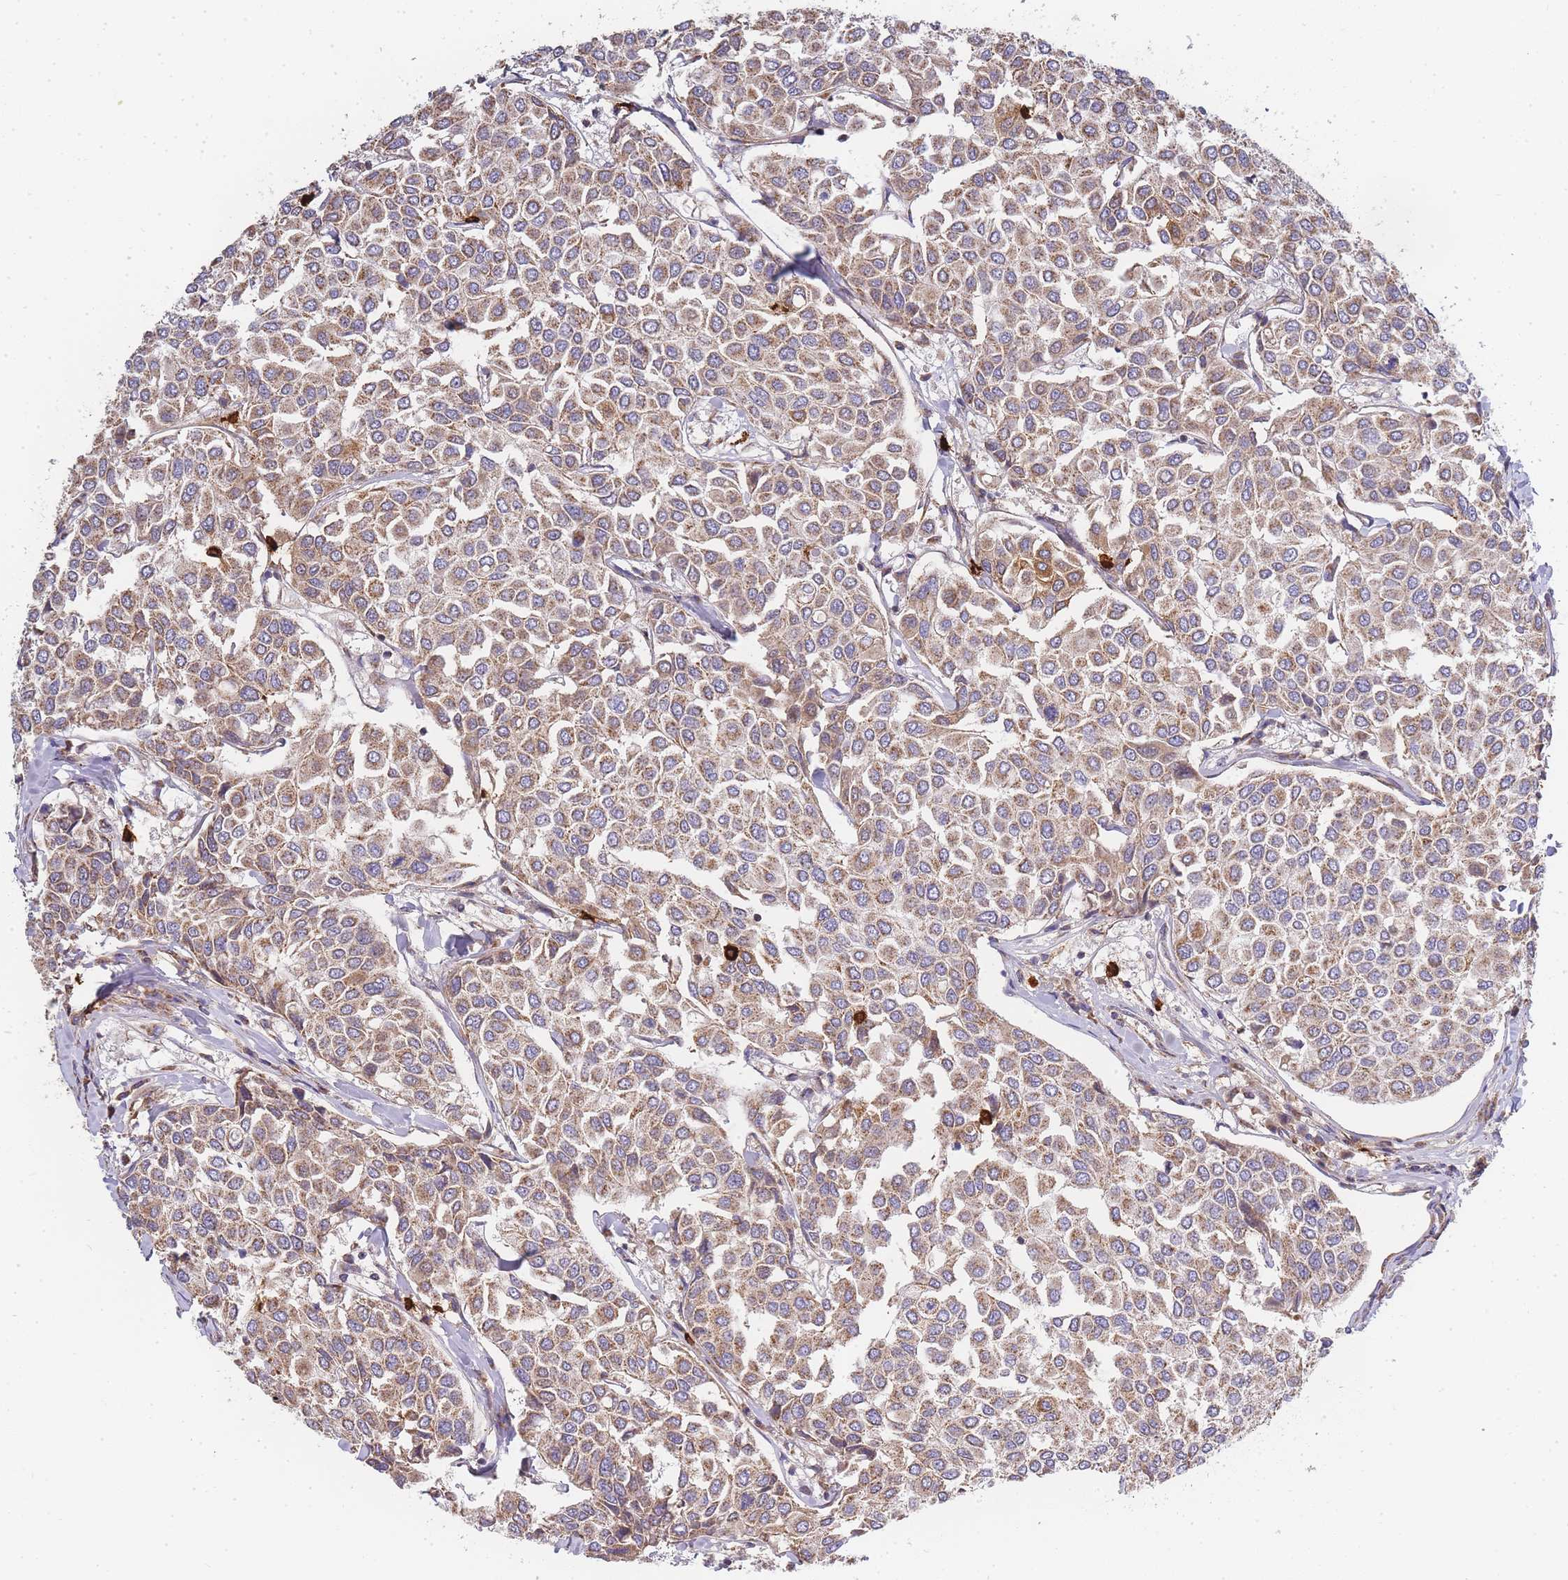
{"staining": {"intensity": "moderate", "quantity": ">75%", "location": "cytoplasmic/membranous"}, "tissue": "breast cancer", "cell_type": "Tumor cells", "image_type": "cancer", "snomed": [{"axis": "morphology", "description": "Duct carcinoma"}, {"axis": "topography", "description": "Breast"}], "caption": "Breast cancer was stained to show a protein in brown. There is medium levels of moderate cytoplasmic/membranous staining in about >75% of tumor cells. (Brightfield microscopy of DAB IHC at high magnification).", "gene": "ADCY9", "patient": {"sex": "female", "age": 55}}